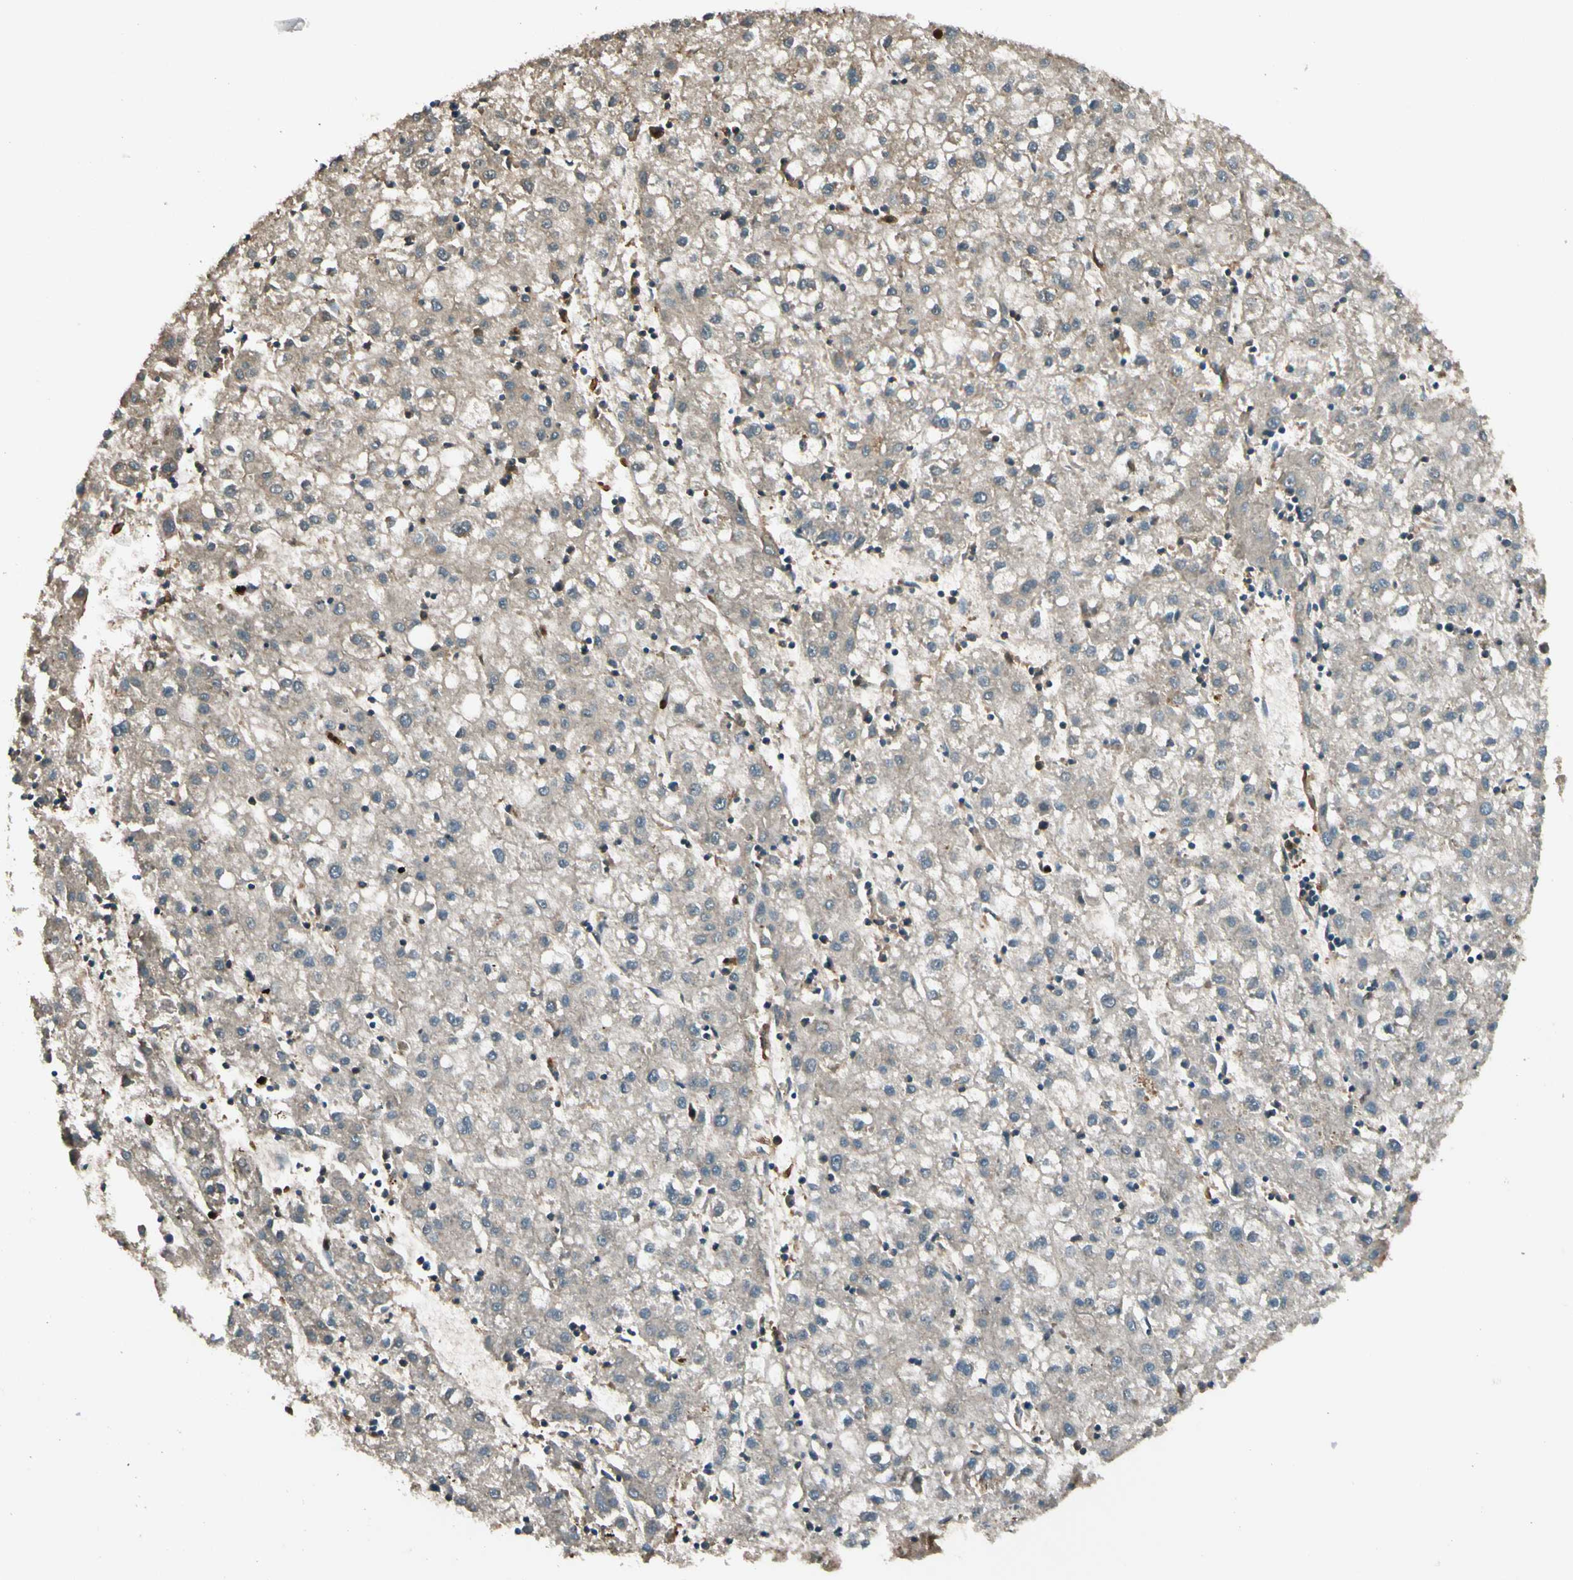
{"staining": {"intensity": "weak", "quantity": "25%-75%", "location": "cytoplasmic/membranous"}, "tissue": "liver cancer", "cell_type": "Tumor cells", "image_type": "cancer", "snomed": [{"axis": "morphology", "description": "Carcinoma, Hepatocellular, NOS"}, {"axis": "topography", "description": "Liver"}], "caption": "The histopathology image demonstrates immunohistochemical staining of liver hepatocellular carcinoma. There is weak cytoplasmic/membranous expression is present in about 25%-75% of tumor cells.", "gene": "STX11", "patient": {"sex": "male", "age": 72}}